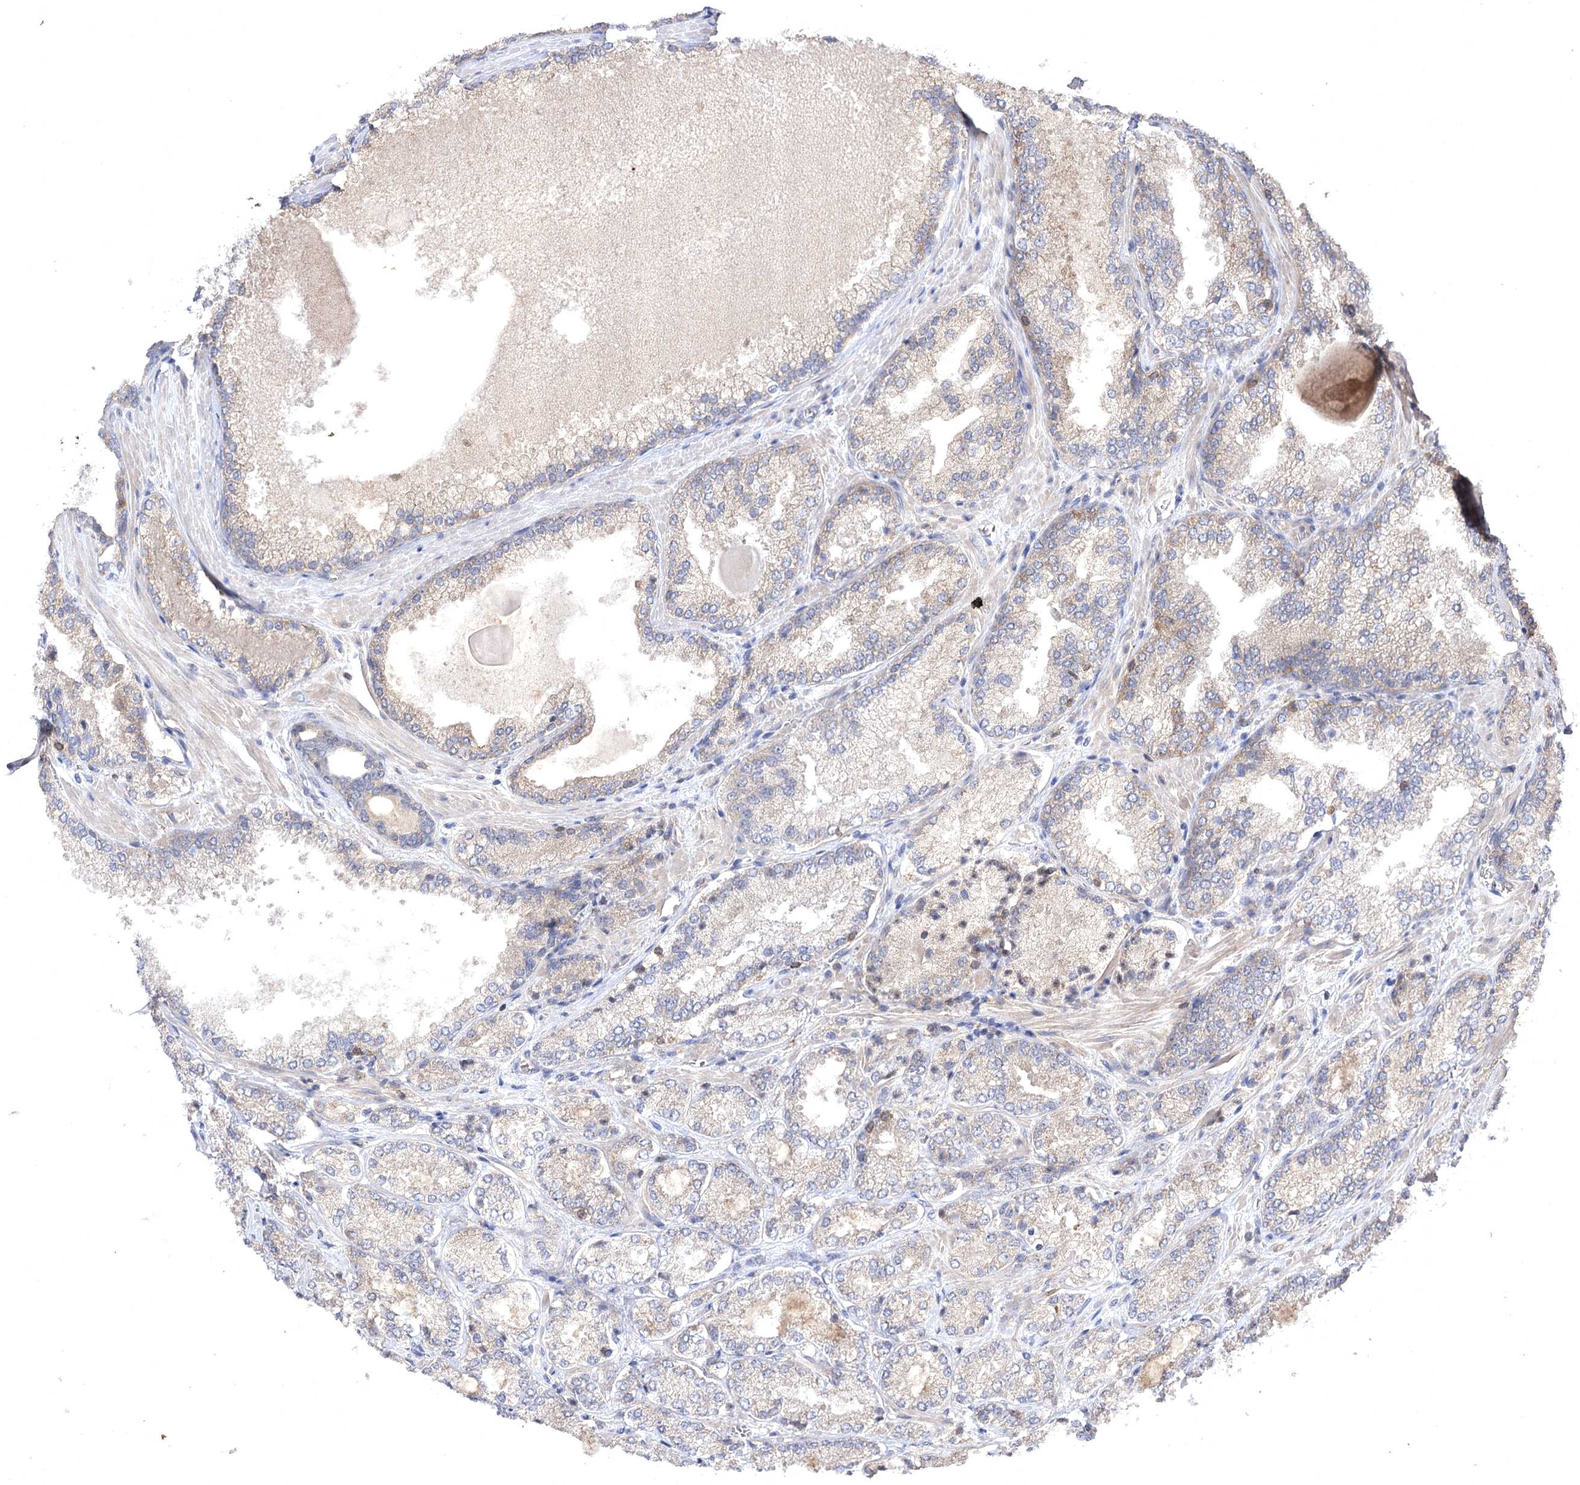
{"staining": {"intensity": "weak", "quantity": "<25%", "location": "cytoplasmic/membranous"}, "tissue": "prostate cancer", "cell_type": "Tumor cells", "image_type": "cancer", "snomed": [{"axis": "morphology", "description": "Adenocarcinoma, Low grade"}, {"axis": "topography", "description": "Prostate"}], "caption": "IHC image of neoplastic tissue: human adenocarcinoma (low-grade) (prostate) stained with DAB shows no significant protein expression in tumor cells.", "gene": "BCR", "patient": {"sex": "male", "age": 74}}